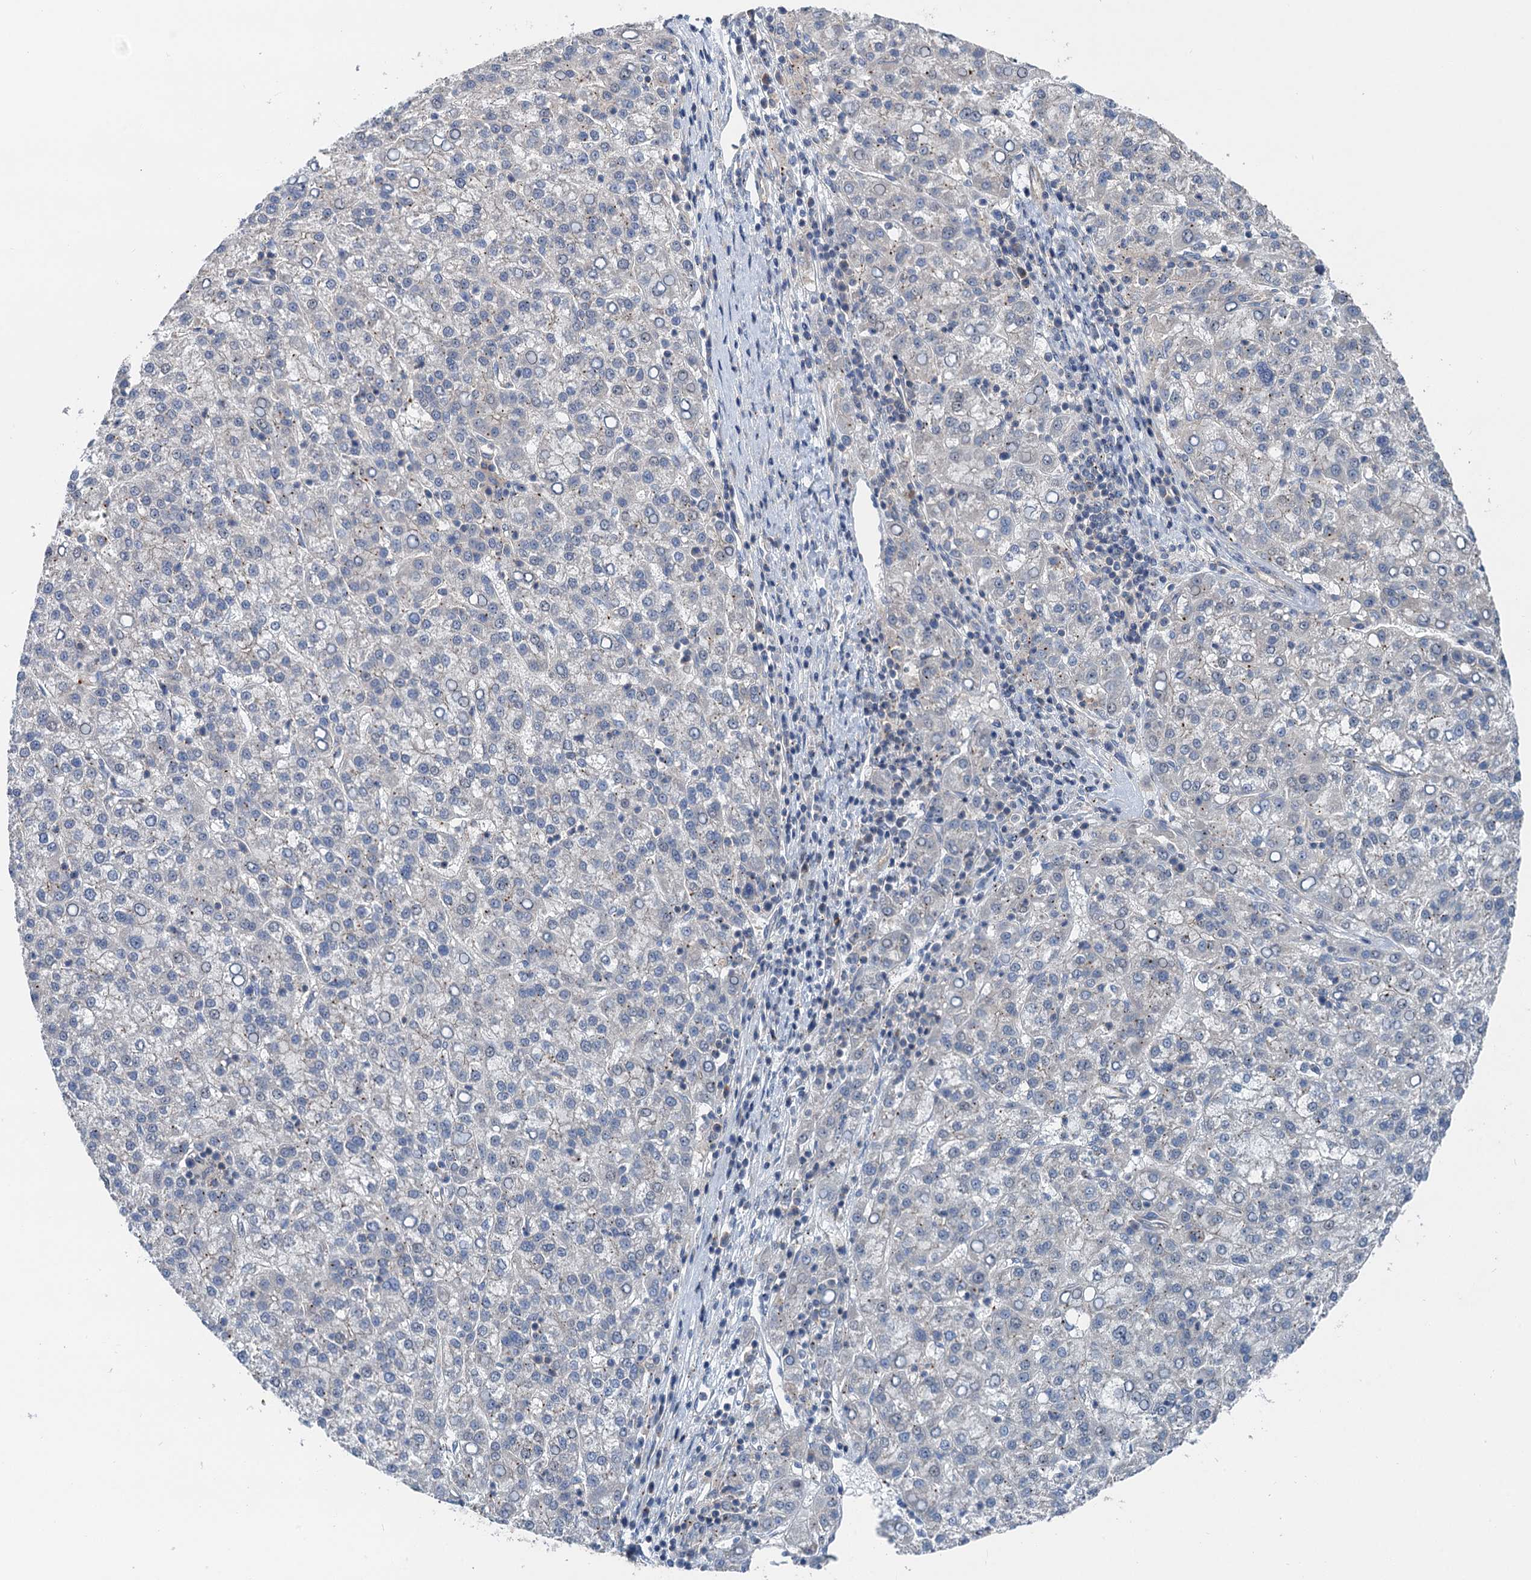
{"staining": {"intensity": "negative", "quantity": "none", "location": "none"}, "tissue": "liver cancer", "cell_type": "Tumor cells", "image_type": "cancer", "snomed": [{"axis": "morphology", "description": "Carcinoma, Hepatocellular, NOS"}, {"axis": "topography", "description": "Liver"}], "caption": "A high-resolution photomicrograph shows IHC staining of hepatocellular carcinoma (liver), which reveals no significant positivity in tumor cells.", "gene": "ANKRD26", "patient": {"sex": "female", "age": 58}}